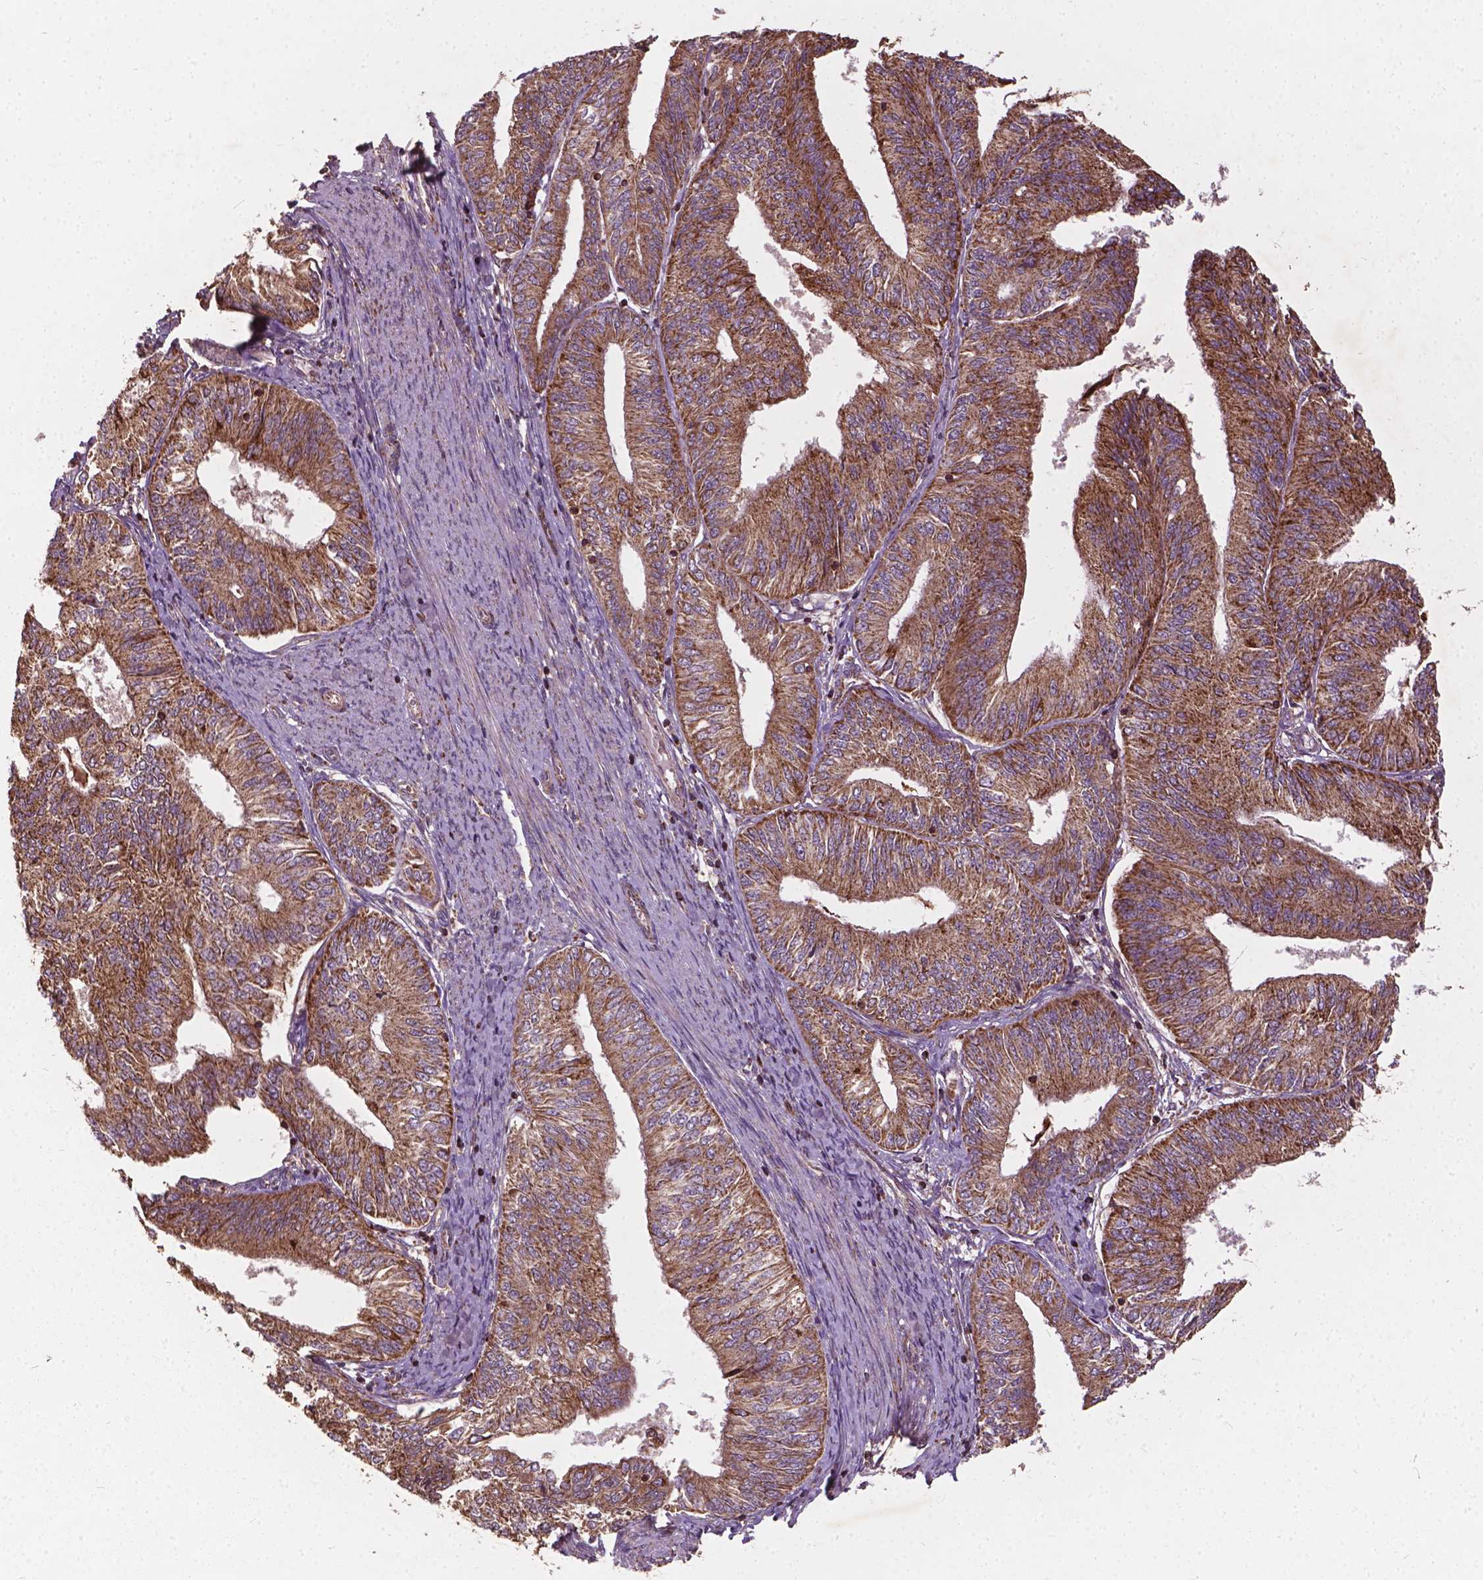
{"staining": {"intensity": "moderate", "quantity": ">75%", "location": "cytoplasmic/membranous"}, "tissue": "endometrial cancer", "cell_type": "Tumor cells", "image_type": "cancer", "snomed": [{"axis": "morphology", "description": "Adenocarcinoma, NOS"}, {"axis": "topography", "description": "Endometrium"}], "caption": "Endometrial adenocarcinoma stained for a protein shows moderate cytoplasmic/membranous positivity in tumor cells.", "gene": "UBXN2A", "patient": {"sex": "female", "age": 58}}